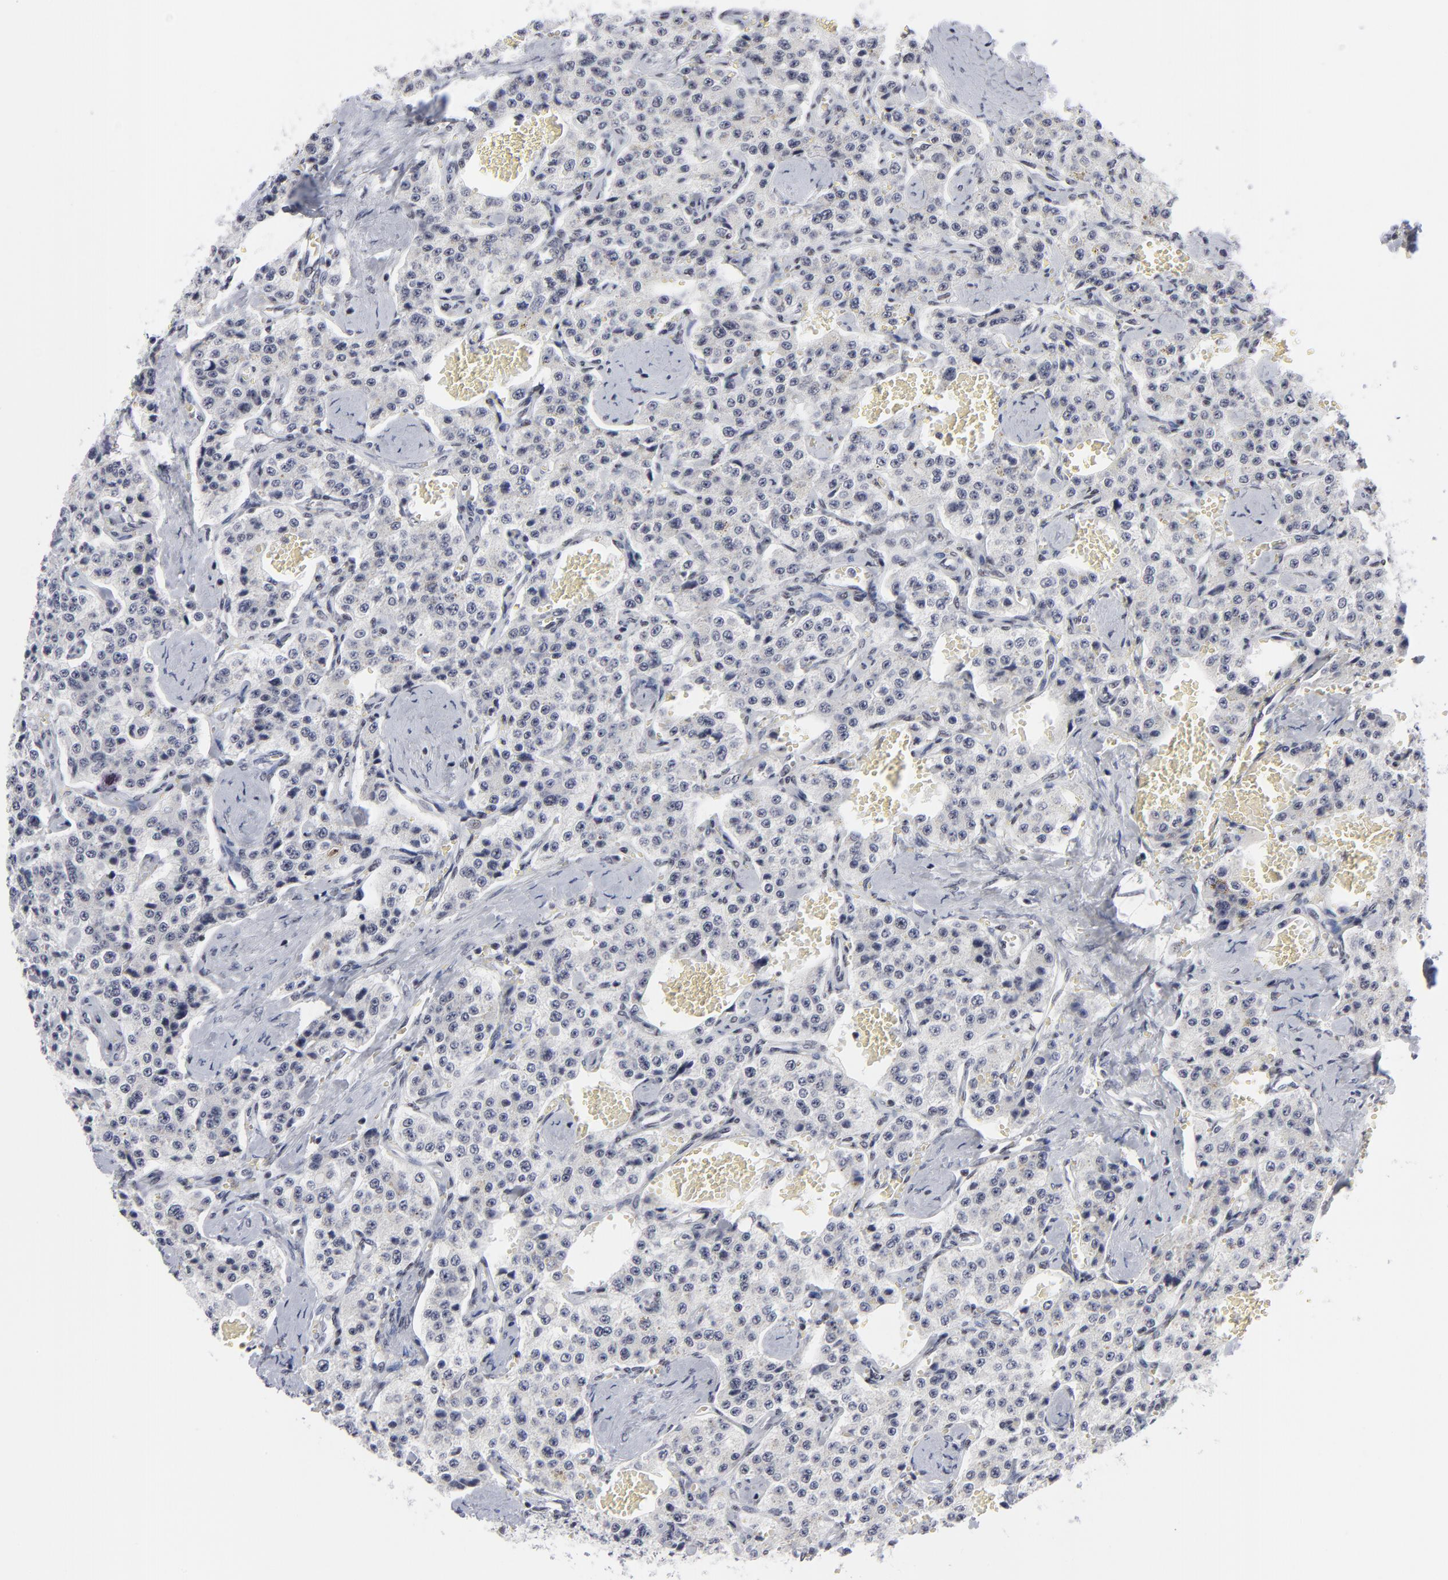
{"staining": {"intensity": "negative", "quantity": "none", "location": "none"}, "tissue": "carcinoid", "cell_type": "Tumor cells", "image_type": "cancer", "snomed": [{"axis": "morphology", "description": "Carcinoid, malignant, NOS"}, {"axis": "topography", "description": "Small intestine"}], "caption": "Immunohistochemical staining of human carcinoid displays no significant positivity in tumor cells.", "gene": "SP2", "patient": {"sex": "male", "age": 52}}